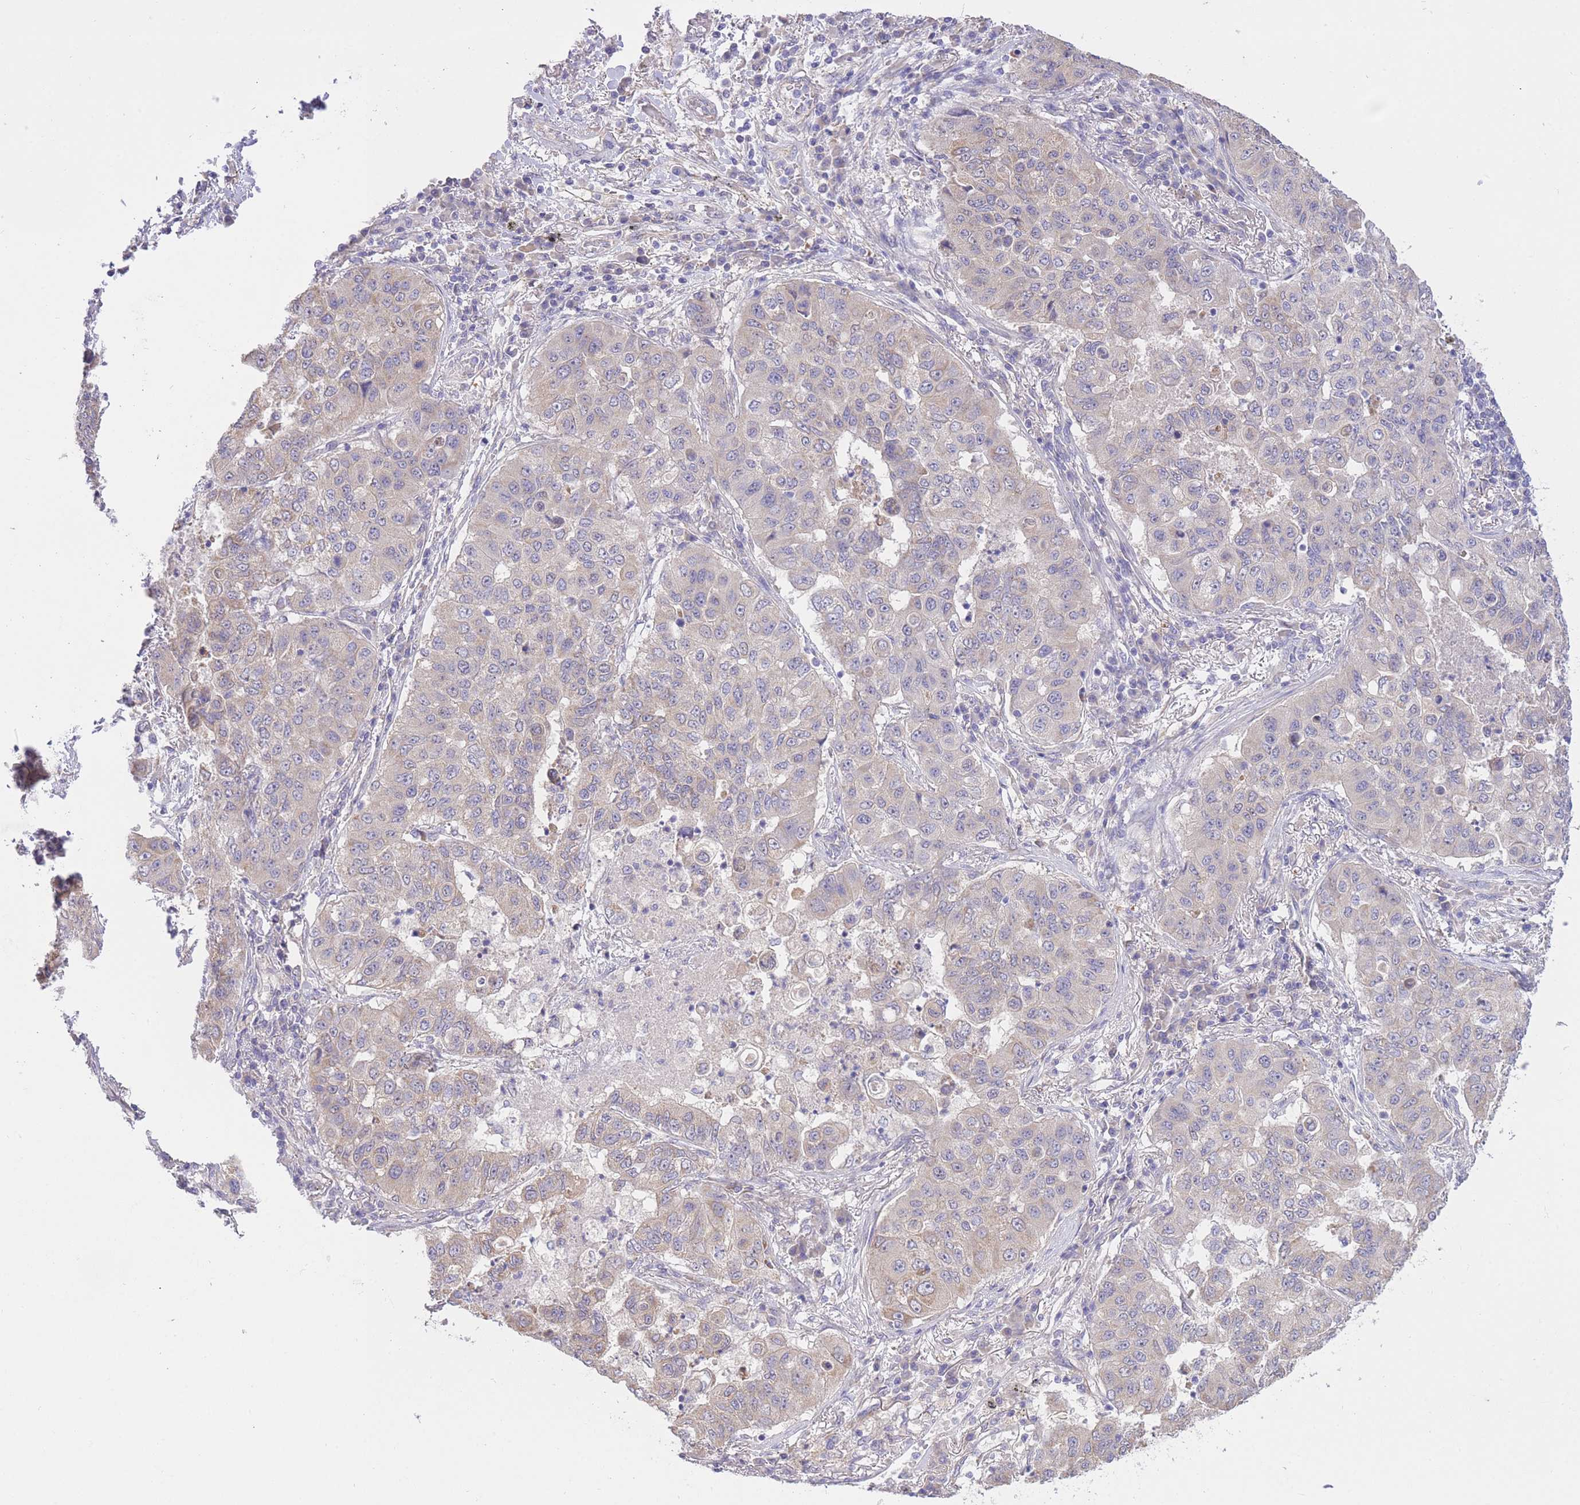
{"staining": {"intensity": "negative", "quantity": "none", "location": "none"}, "tissue": "lung cancer", "cell_type": "Tumor cells", "image_type": "cancer", "snomed": [{"axis": "morphology", "description": "Squamous cell carcinoma, NOS"}, {"axis": "topography", "description": "Lung"}], "caption": "The histopathology image displays no significant expression in tumor cells of squamous cell carcinoma (lung). (DAB (3,3'-diaminobenzidine) immunohistochemistry, high magnification).", "gene": "PGM1", "patient": {"sex": "male", "age": 74}}